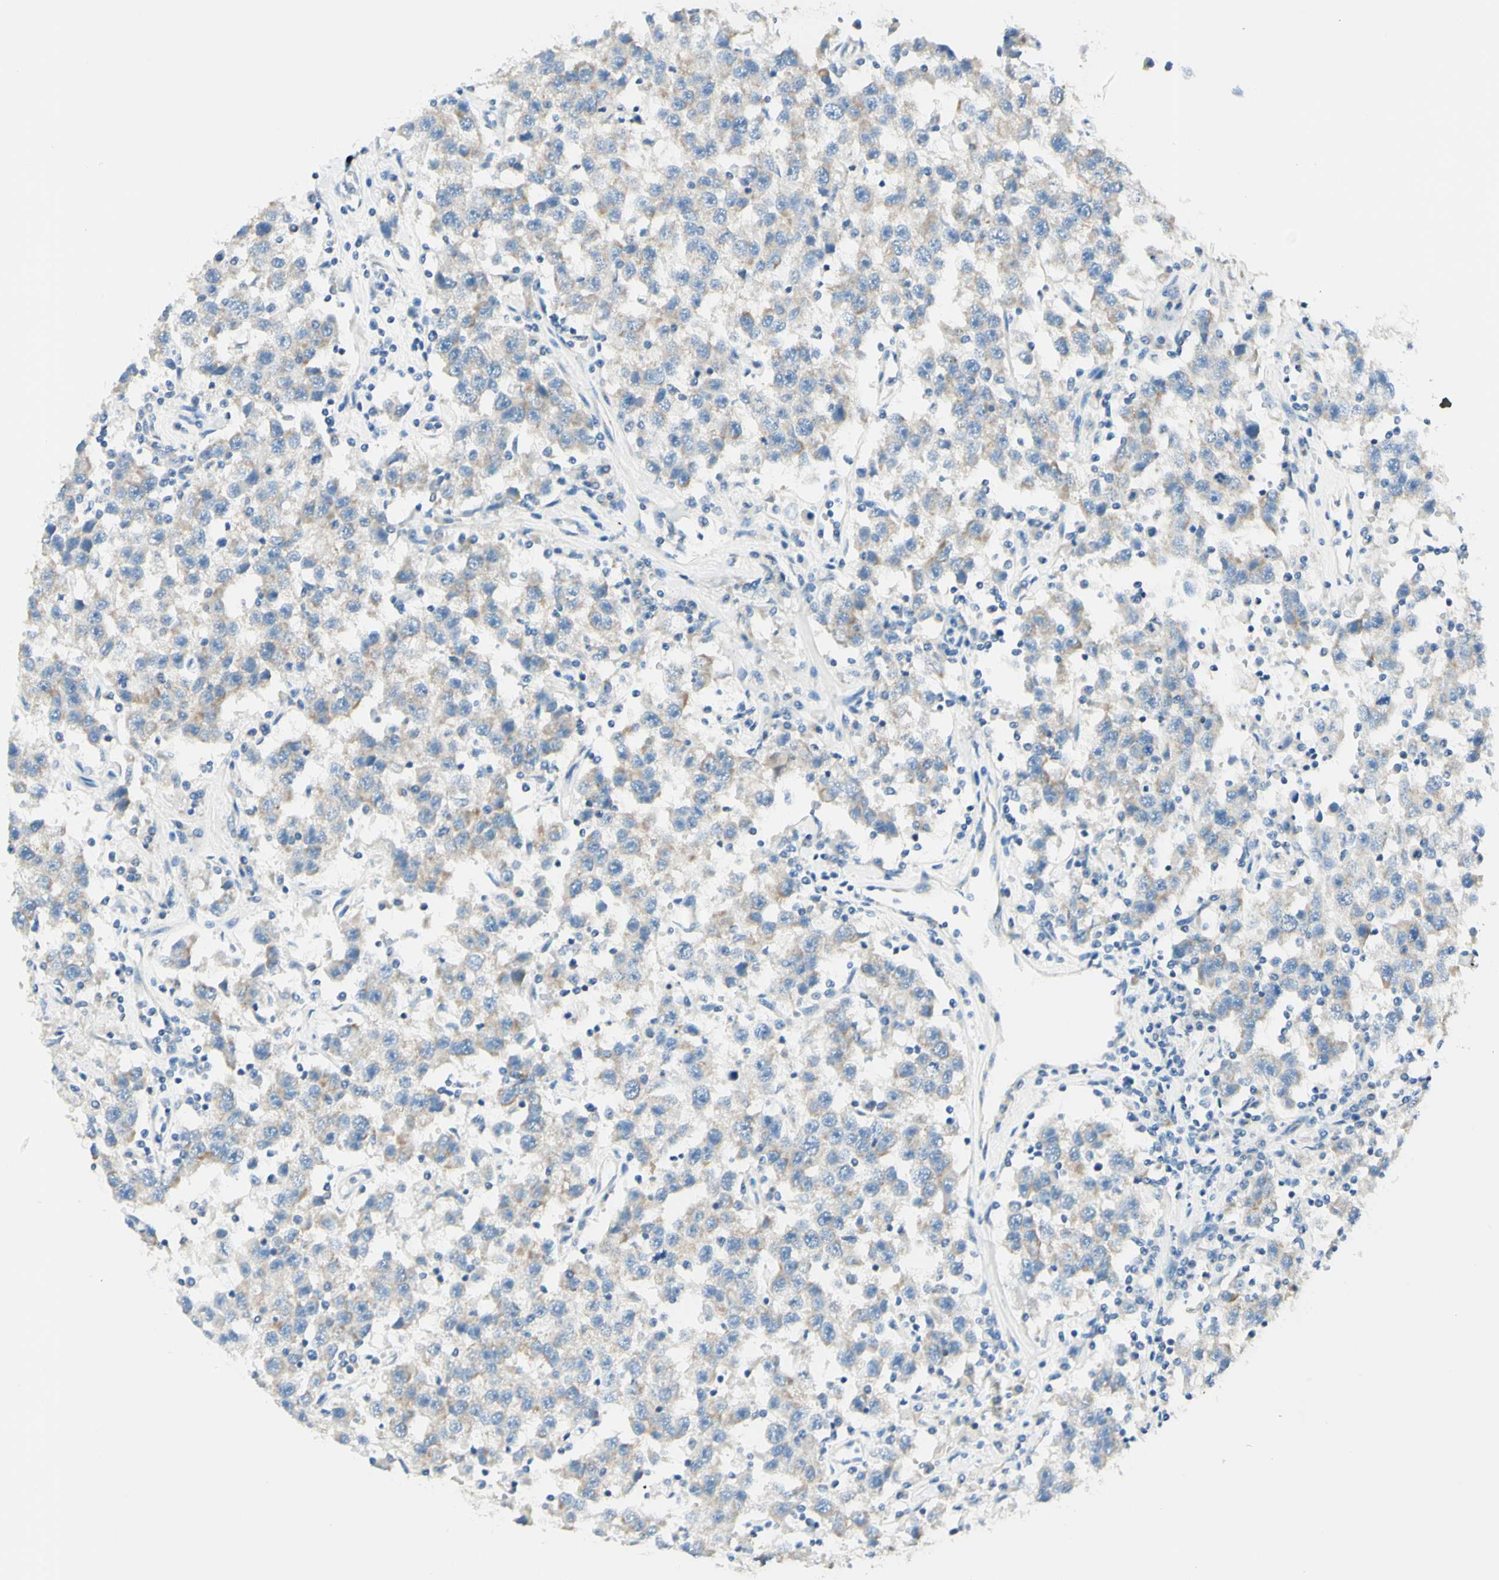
{"staining": {"intensity": "weak", "quantity": "25%-75%", "location": "cytoplasmic/membranous"}, "tissue": "testis cancer", "cell_type": "Tumor cells", "image_type": "cancer", "snomed": [{"axis": "morphology", "description": "Seminoma, NOS"}, {"axis": "topography", "description": "Testis"}], "caption": "Weak cytoplasmic/membranous expression is appreciated in approximately 25%-75% of tumor cells in testis cancer (seminoma).", "gene": "ARMC10", "patient": {"sex": "male", "age": 41}}